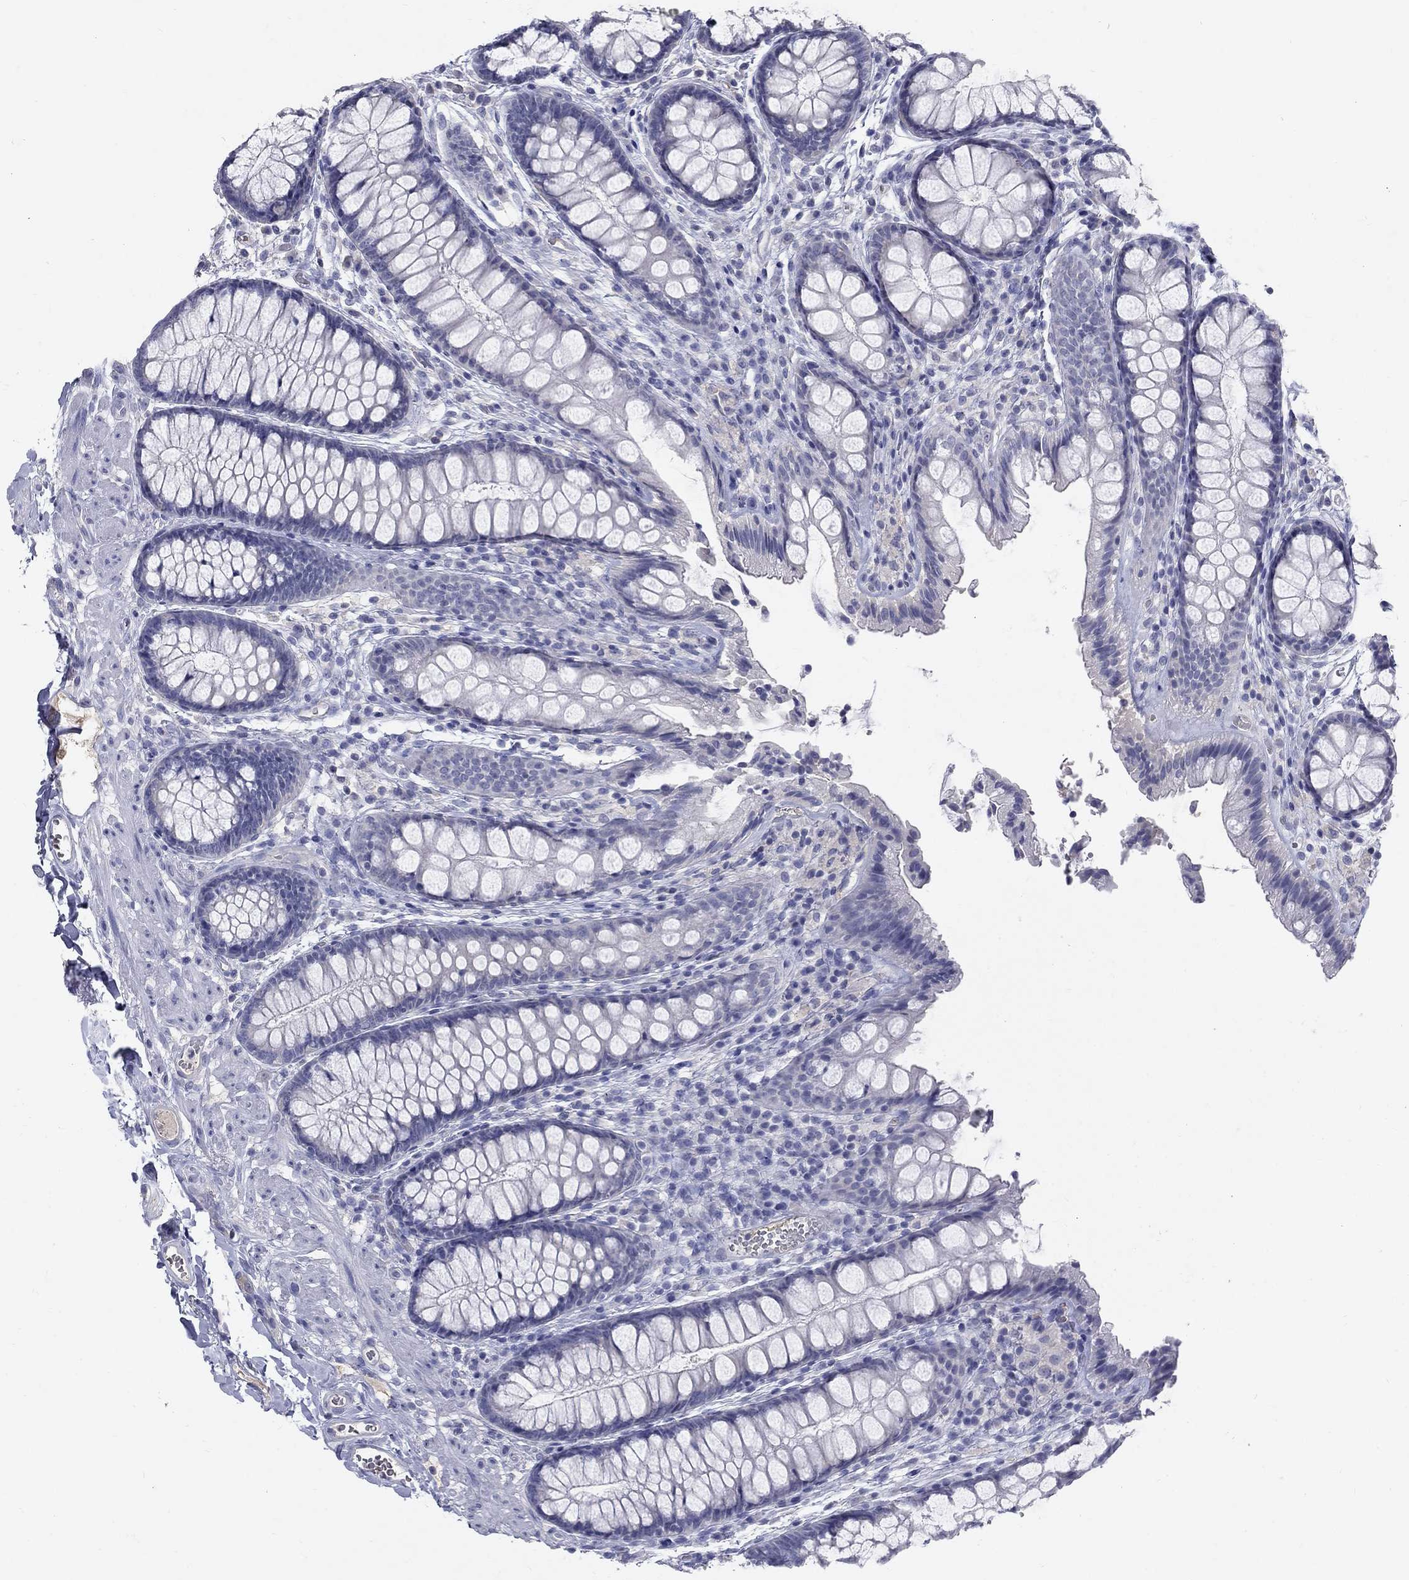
{"staining": {"intensity": "negative", "quantity": "none", "location": "none"}, "tissue": "colon", "cell_type": "Endothelial cells", "image_type": "normal", "snomed": [{"axis": "morphology", "description": "Normal tissue, NOS"}, {"axis": "topography", "description": "Colon"}], "caption": "IHC photomicrograph of benign colon stained for a protein (brown), which displays no staining in endothelial cells.", "gene": "PTH1R", "patient": {"sex": "female", "age": 86}}